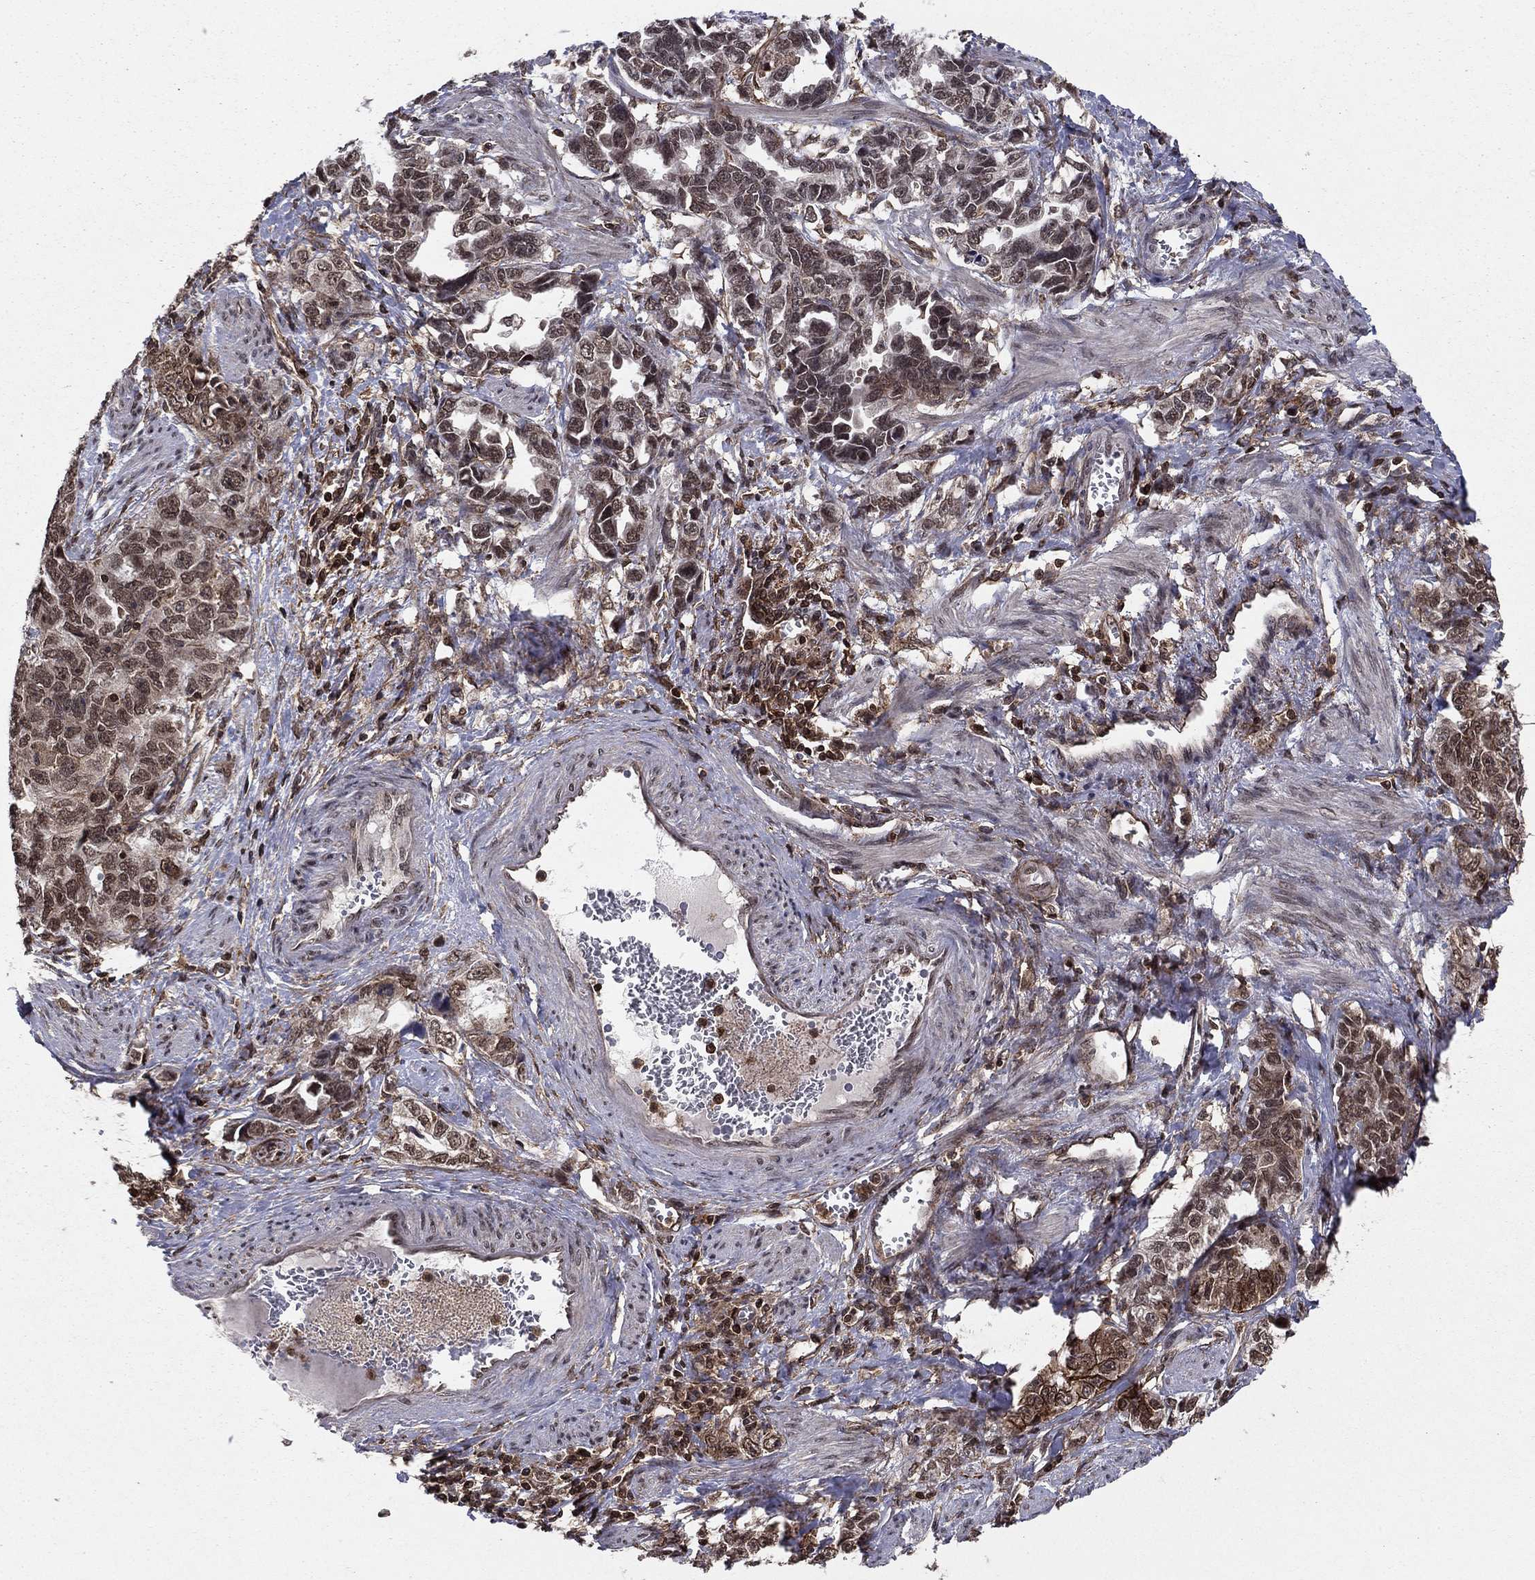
{"staining": {"intensity": "moderate", "quantity": "25%-75%", "location": "nuclear"}, "tissue": "ovarian cancer", "cell_type": "Tumor cells", "image_type": "cancer", "snomed": [{"axis": "morphology", "description": "Cystadenocarcinoma, serous, NOS"}, {"axis": "topography", "description": "Ovary"}], "caption": "Moderate nuclear expression for a protein is identified in approximately 25%-75% of tumor cells of ovarian cancer using immunohistochemistry (IHC).", "gene": "SSX2IP", "patient": {"sex": "female", "age": 51}}